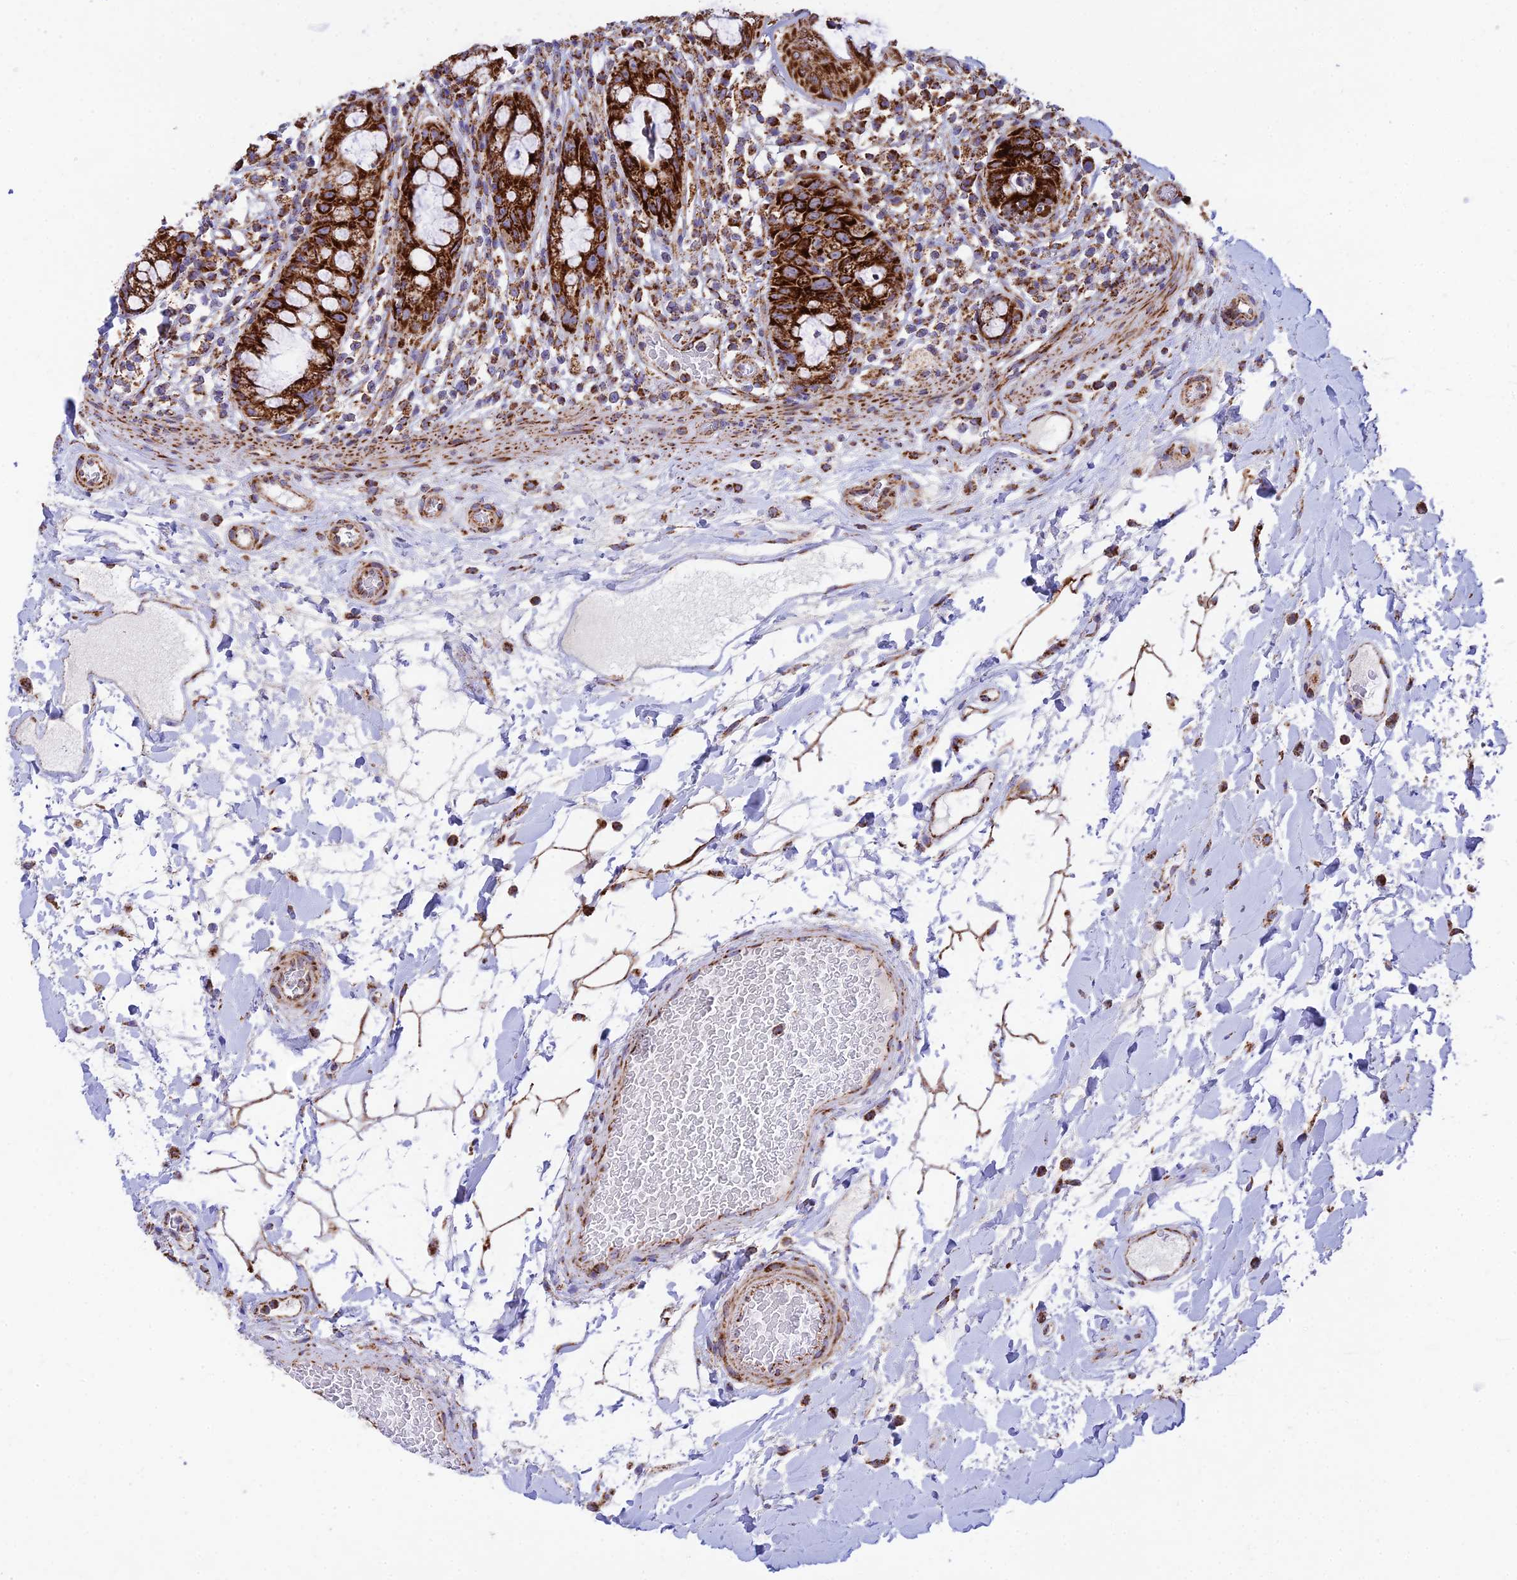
{"staining": {"intensity": "strong", "quantity": ">75%", "location": "cytoplasmic/membranous"}, "tissue": "rectum", "cell_type": "Glandular cells", "image_type": "normal", "snomed": [{"axis": "morphology", "description": "Normal tissue, NOS"}, {"axis": "topography", "description": "Rectum"}], "caption": "IHC of benign rectum displays high levels of strong cytoplasmic/membranous positivity in about >75% of glandular cells.", "gene": "CHCHD3", "patient": {"sex": "female", "age": 57}}